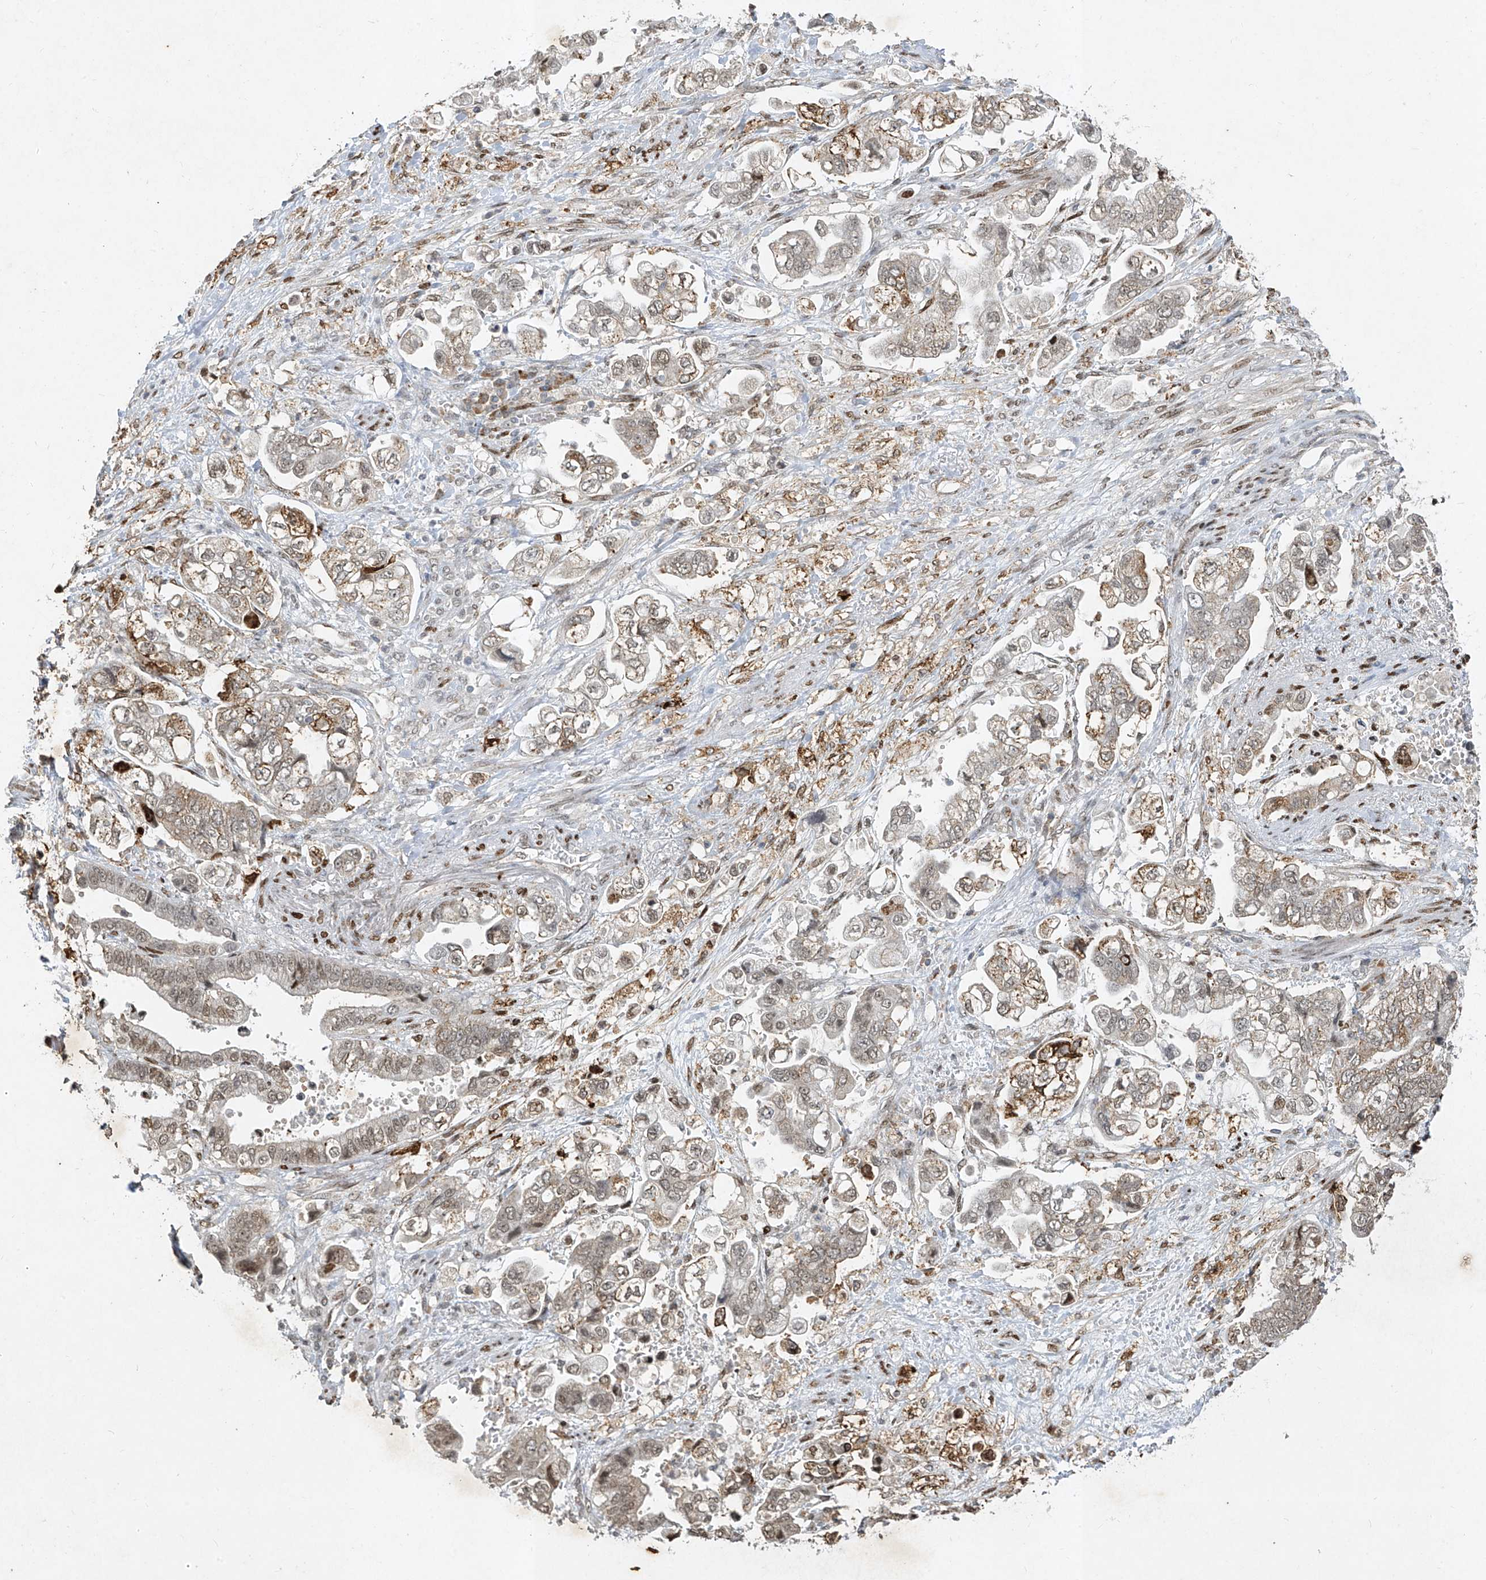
{"staining": {"intensity": "weak", "quantity": "<25%", "location": "nuclear"}, "tissue": "stomach cancer", "cell_type": "Tumor cells", "image_type": "cancer", "snomed": [{"axis": "morphology", "description": "Normal tissue, NOS"}, {"axis": "morphology", "description": "Adenocarcinoma, NOS"}, {"axis": "topography", "description": "Stomach"}], "caption": "Stomach cancer (adenocarcinoma) was stained to show a protein in brown. There is no significant staining in tumor cells.", "gene": "ATRIP", "patient": {"sex": "male", "age": 62}}